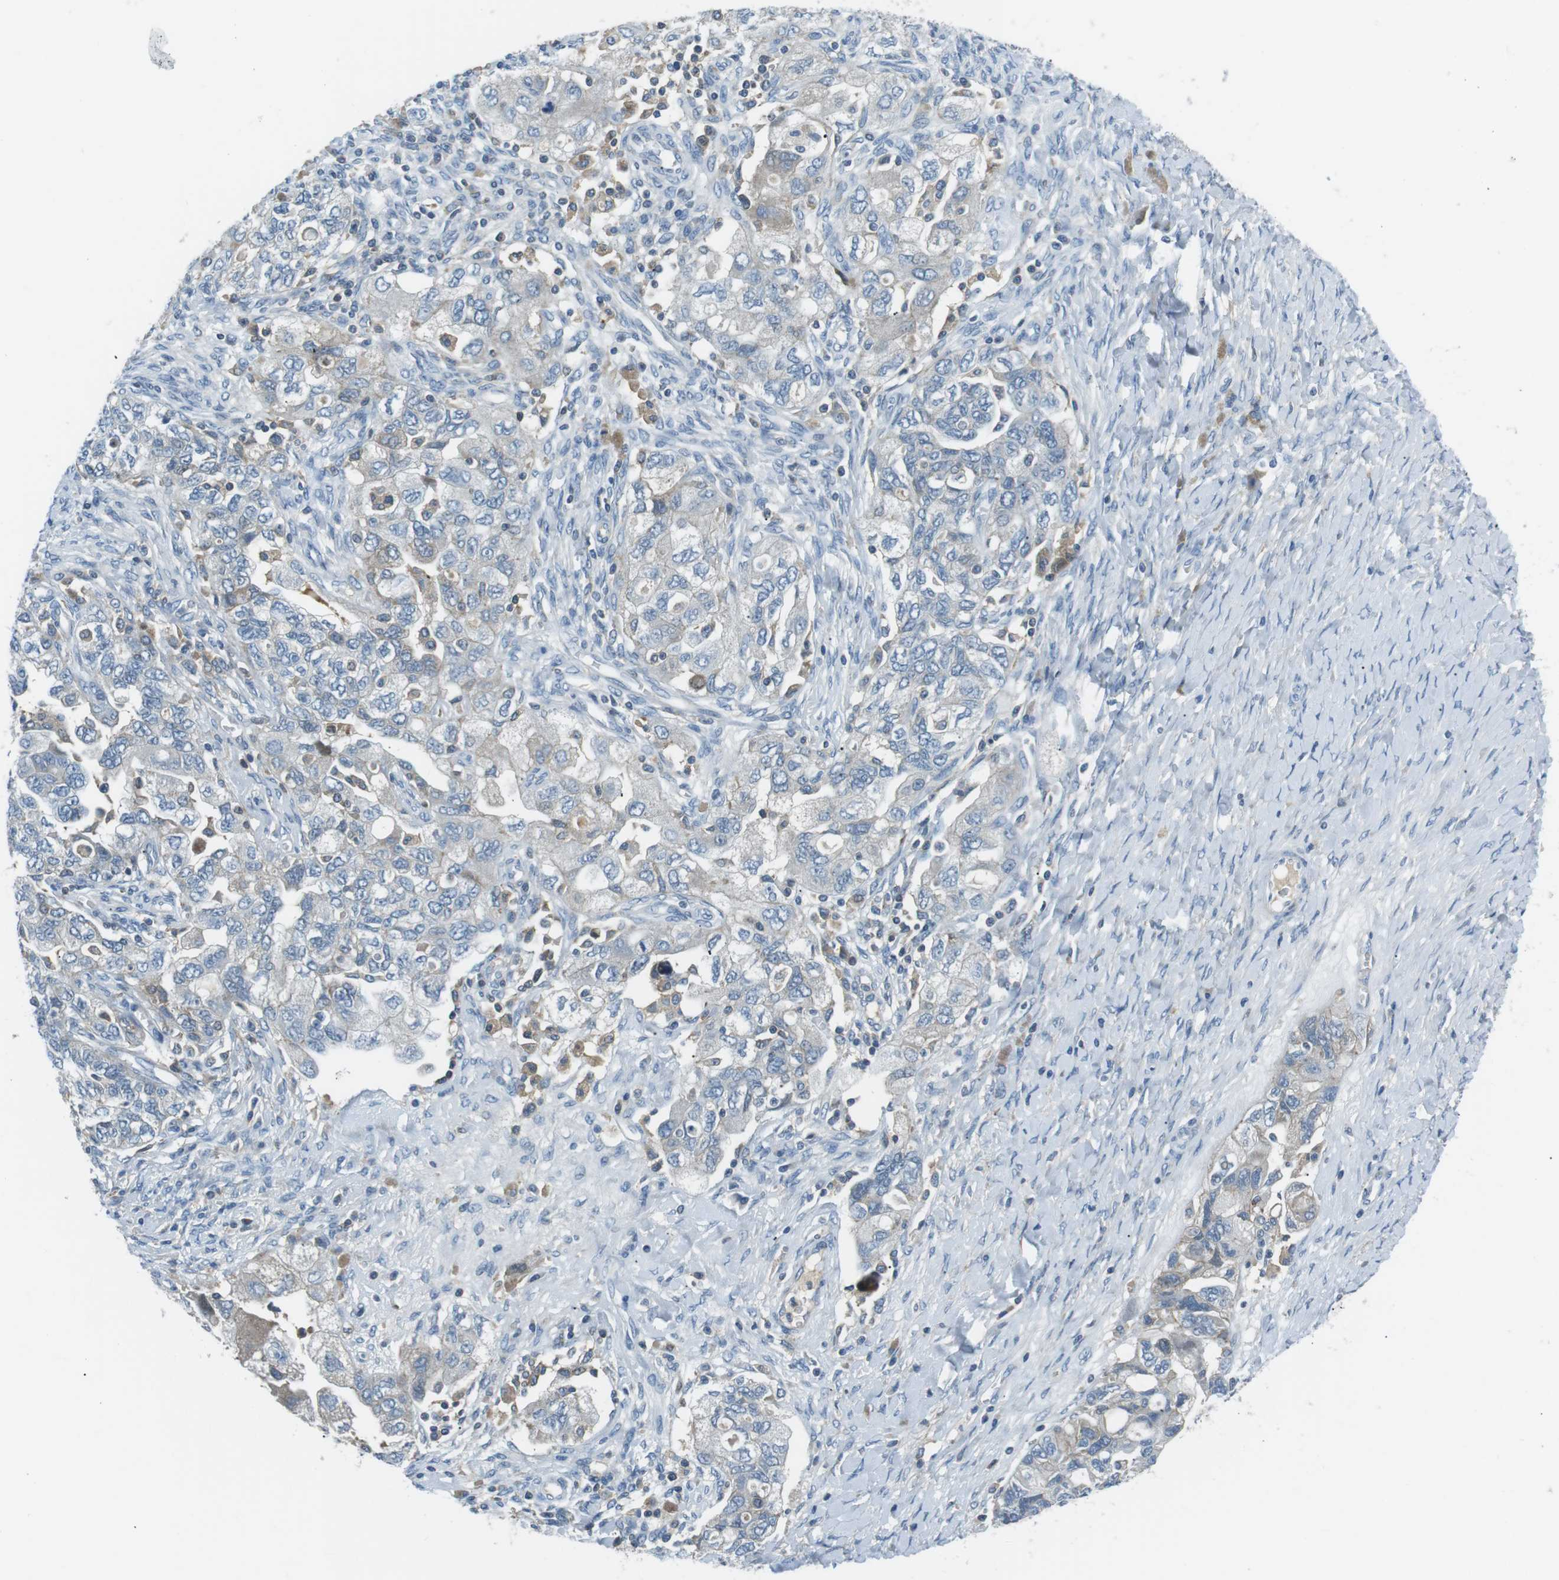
{"staining": {"intensity": "negative", "quantity": "none", "location": "none"}, "tissue": "ovarian cancer", "cell_type": "Tumor cells", "image_type": "cancer", "snomed": [{"axis": "morphology", "description": "Carcinoma, NOS"}, {"axis": "morphology", "description": "Cystadenocarcinoma, serous, NOS"}, {"axis": "topography", "description": "Ovary"}], "caption": "Tumor cells are negative for protein expression in human carcinoma (ovarian).", "gene": "ARVCF", "patient": {"sex": "female", "age": 69}}